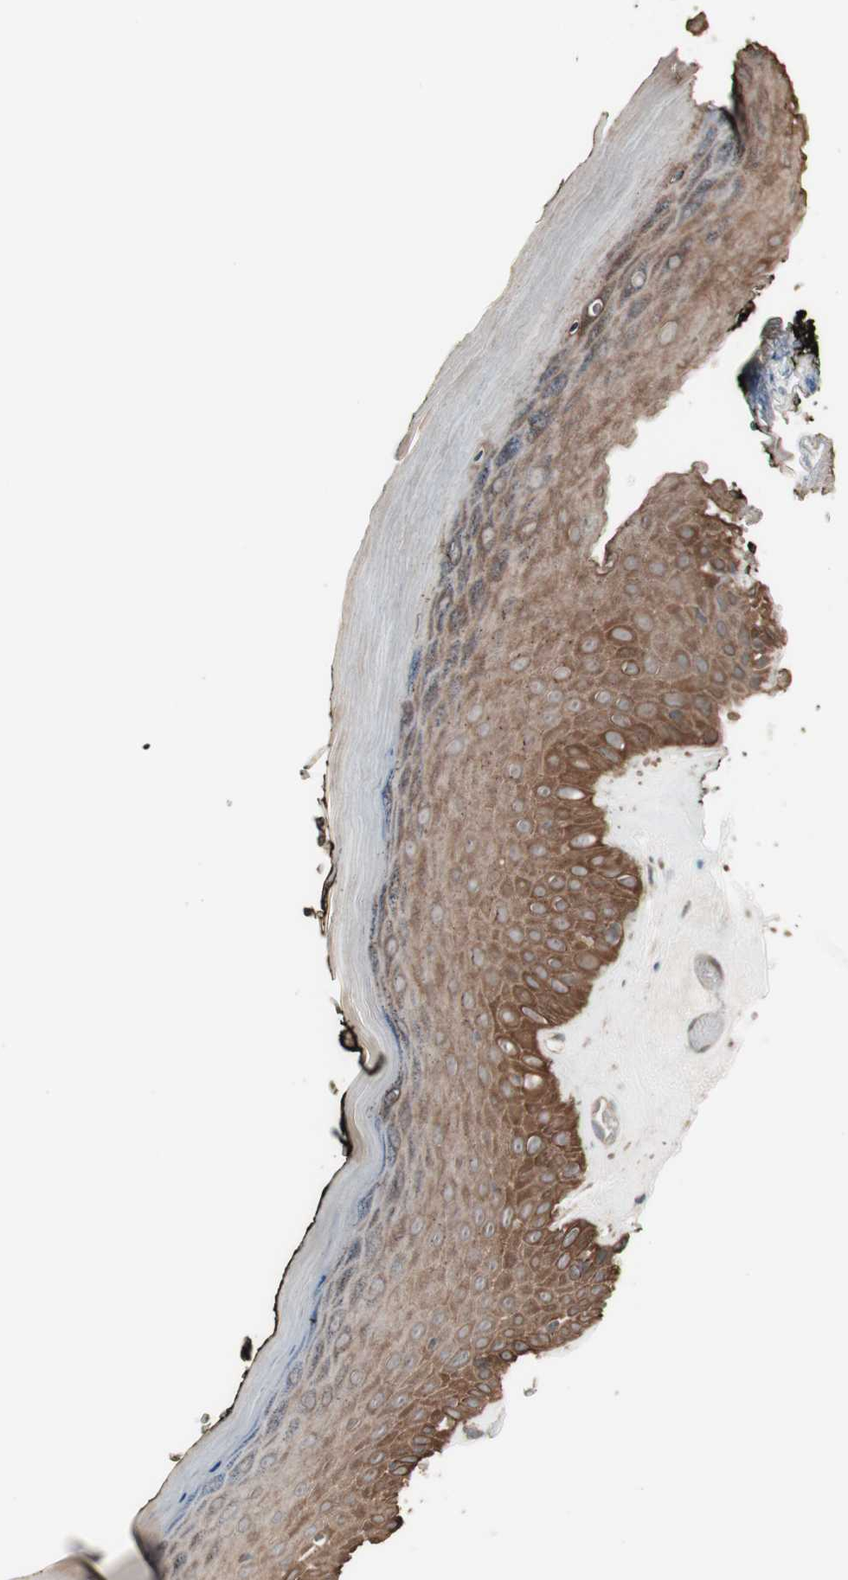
{"staining": {"intensity": "moderate", "quantity": "25%-75%", "location": "cytoplasmic/membranous"}, "tissue": "skin", "cell_type": "Epidermal cells", "image_type": "normal", "snomed": [{"axis": "morphology", "description": "Normal tissue, NOS"}, {"axis": "morphology", "description": "Inflammation, NOS"}, {"axis": "topography", "description": "Vulva"}], "caption": "A high-resolution micrograph shows IHC staining of unremarkable skin, which demonstrates moderate cytoplasmic/membranous expression in approximately 25%-75% of epidermal cells. (Stains: DAB in brown, nuclei in blue, Microscopy: brightfield microscopy at high magnification).", "gene": "TFPI", "patient": {"sex": "female", "age": 84}}